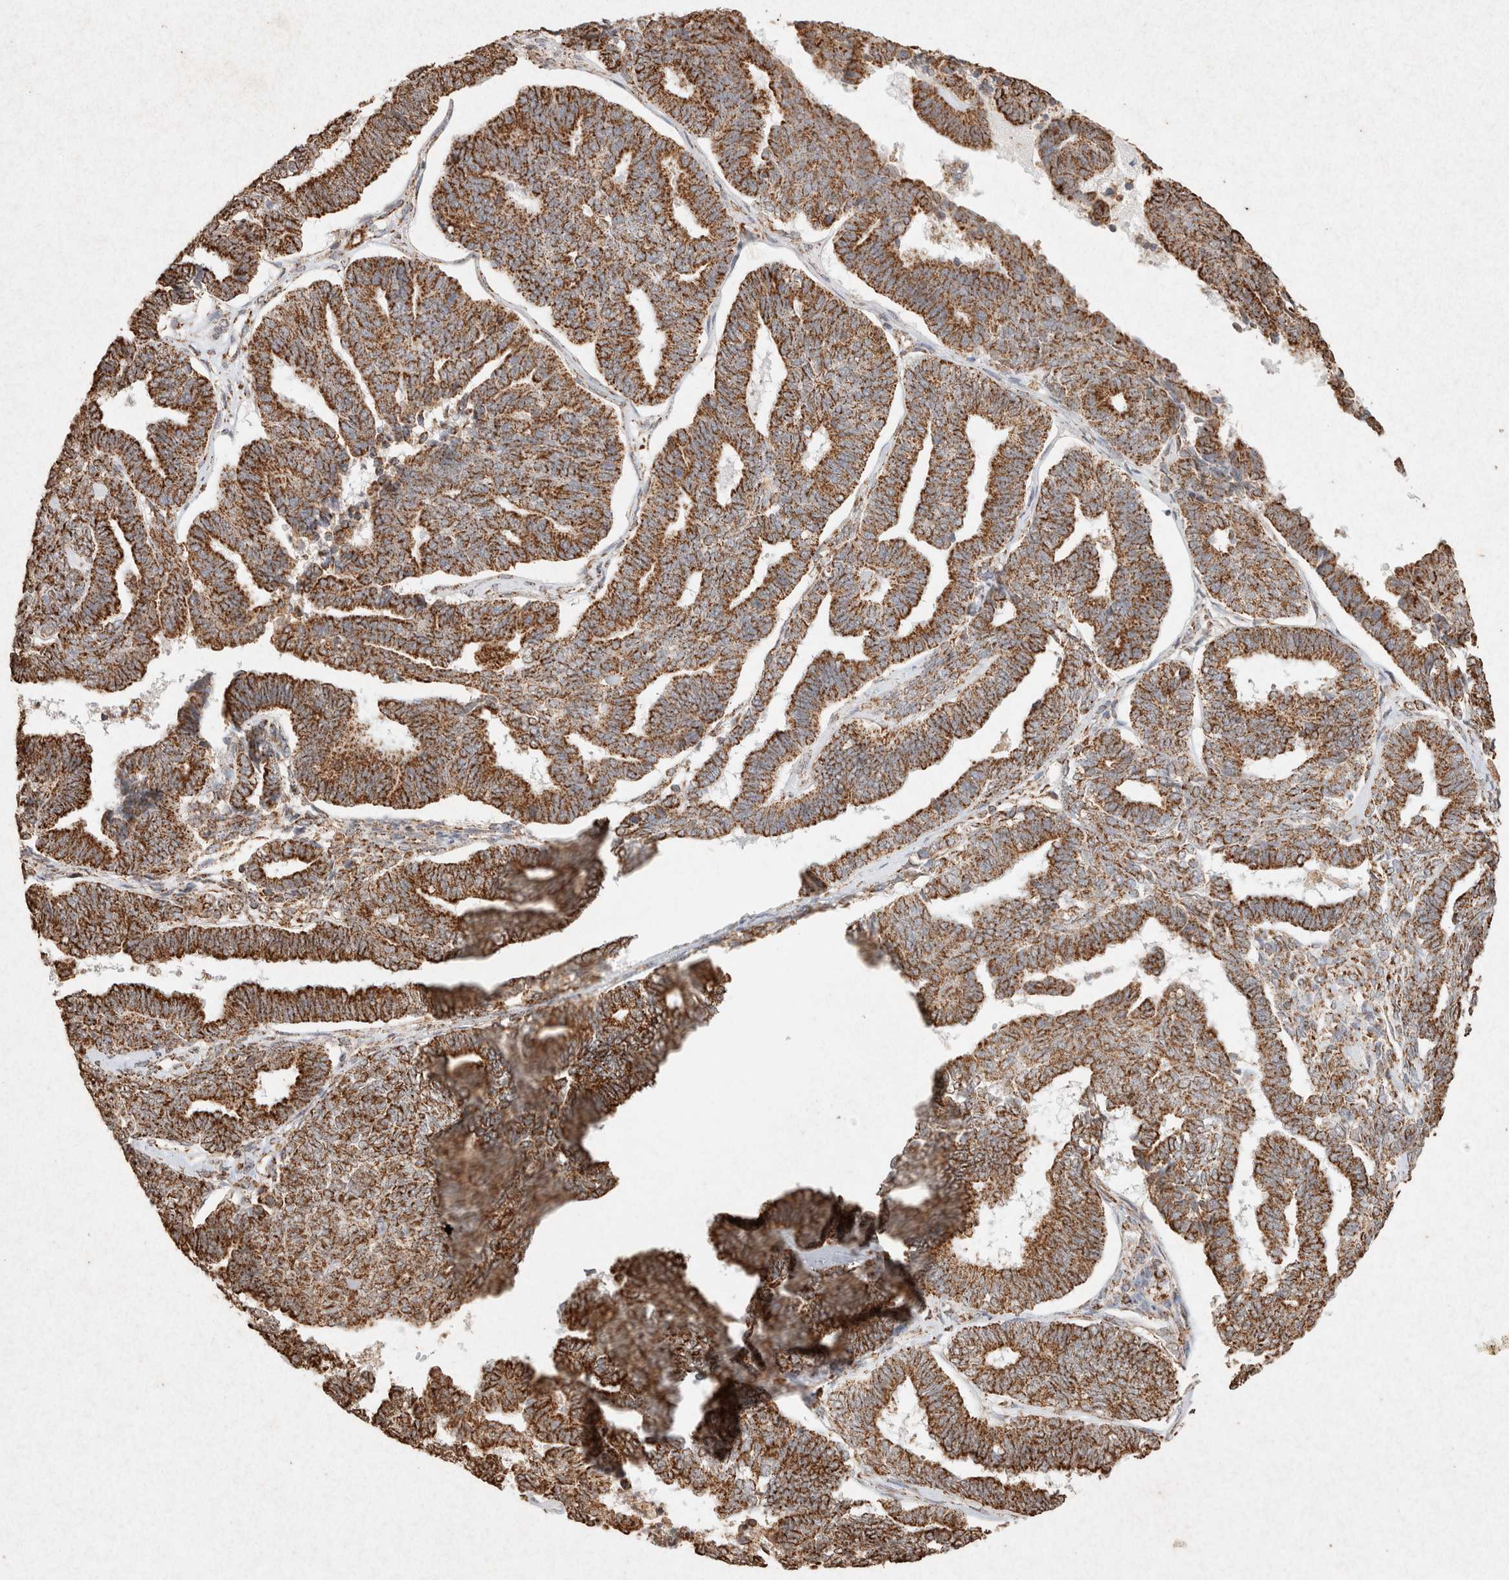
{"staining": {"intensity": "strong", "quantity": ">75%", "location": "cytoplasmic/membranous"}, "tissue": "endometrial cancer", "cell_type": "Tumor cells", "image_type": "cancer", "snomed": [{"axis": "morphology", "description": "Adenocarcinoma, NOS"}, {"axis": "topography", "description": "Endometrium"}], "caption": "Endometrial cancer (adenocarcinoma) stained with a protein marker displays strong staining in tumor cells.", "gene": "SDC2", "patient": {"sex": "female", "age": 70}}